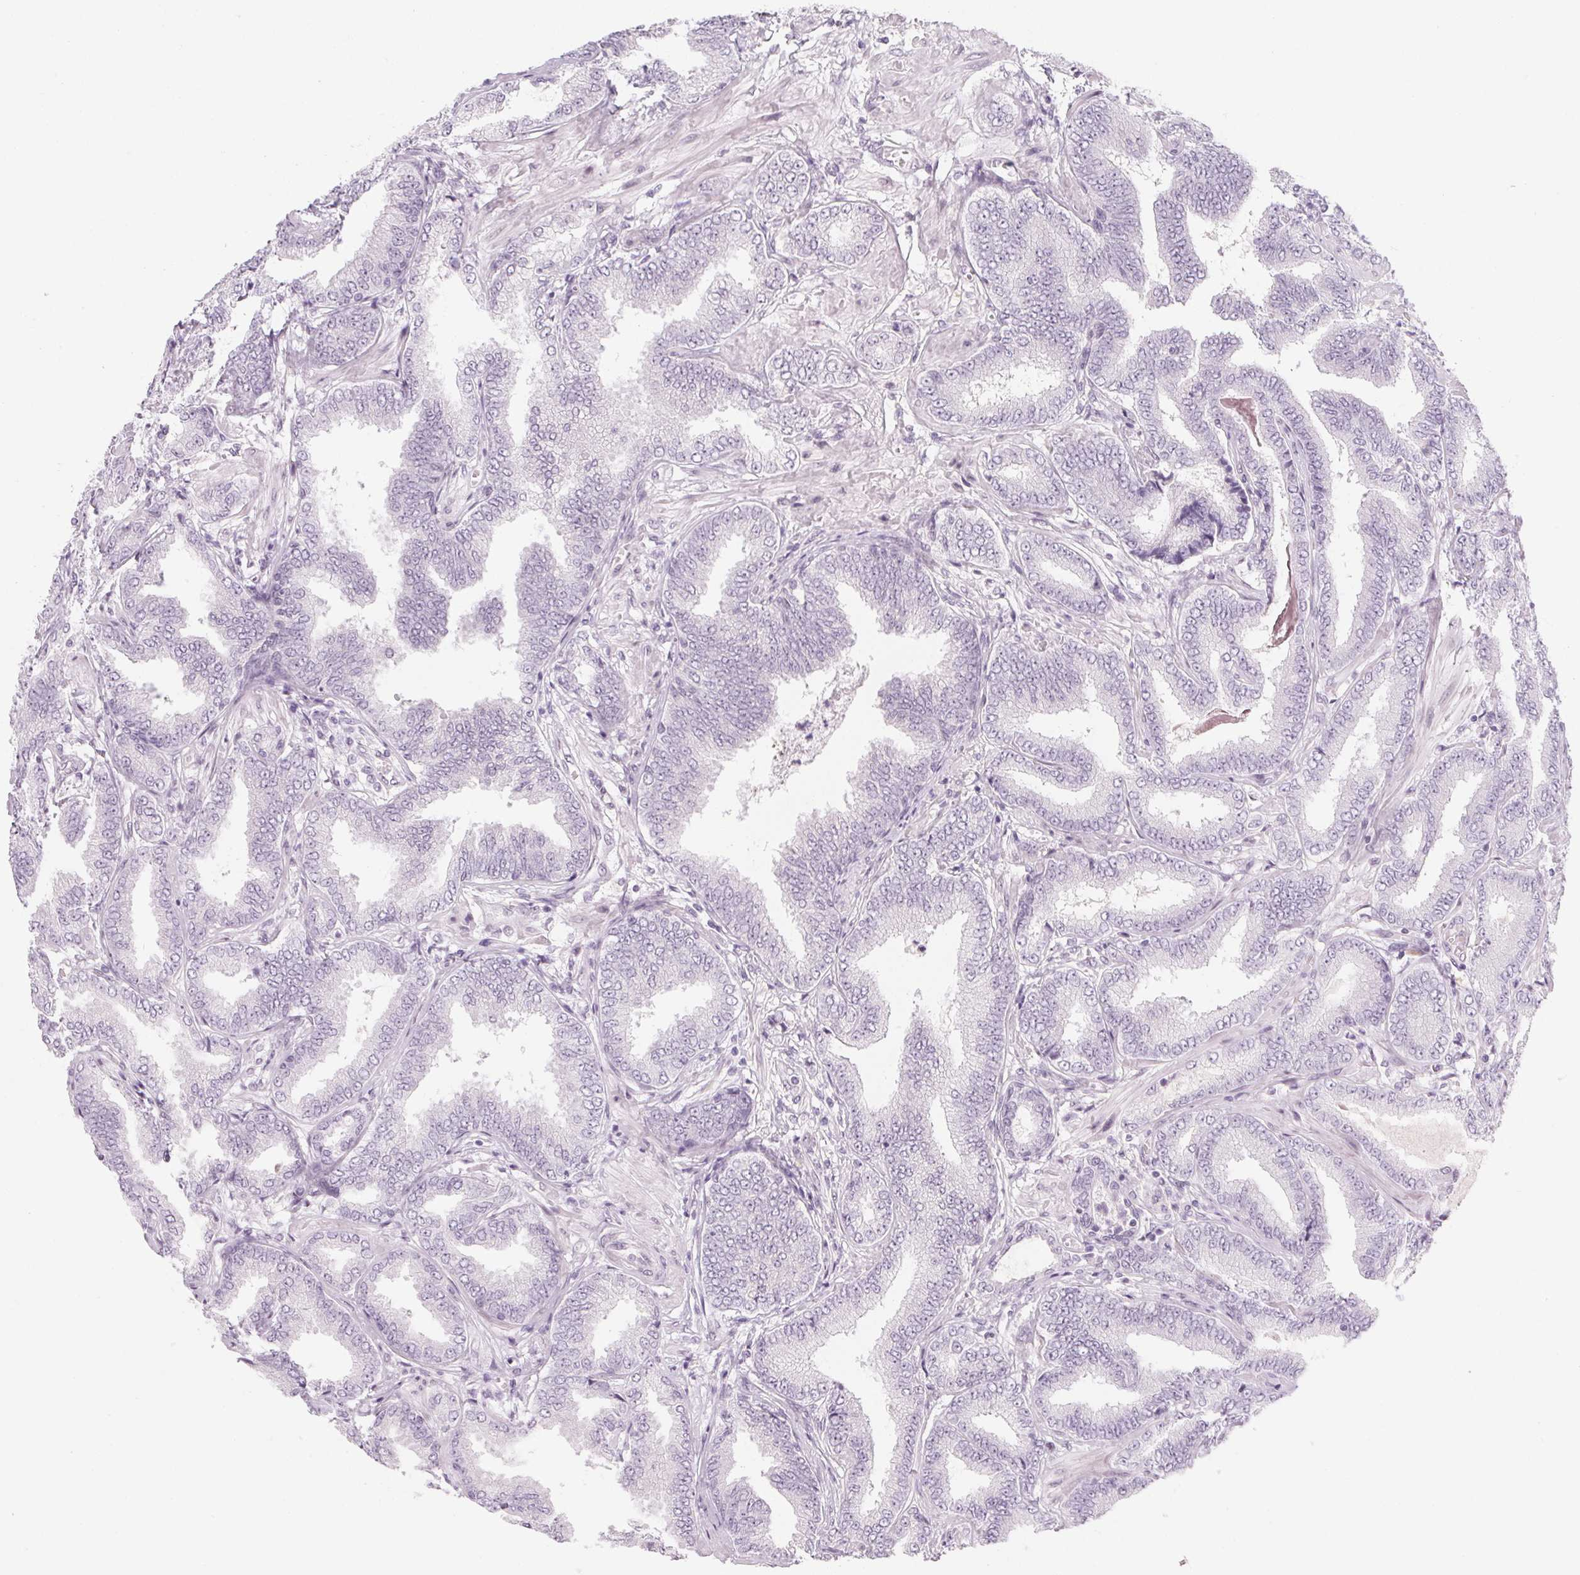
{"staining": {"intensity": "negative", "quantity": "none", "location": "none"}, "tissue": "prostate cancer", "cell_type": "Tumor cells", "image_type": "cancer", "snomed": [{"axis": "morphology", "description": "Adenocarcinoma, Low grade"}, {"axis": "topography", "description": "Prostate"}], "caption": "Tumor cells show no significant protein expression in adenocarcinoma (low-grade) (prostate). (DAB immunohistochemistry visualized using brightfield microscopy, high magnification).", "gene": "KCNQ2", "patient": {"sex": "male", "age": 55}}